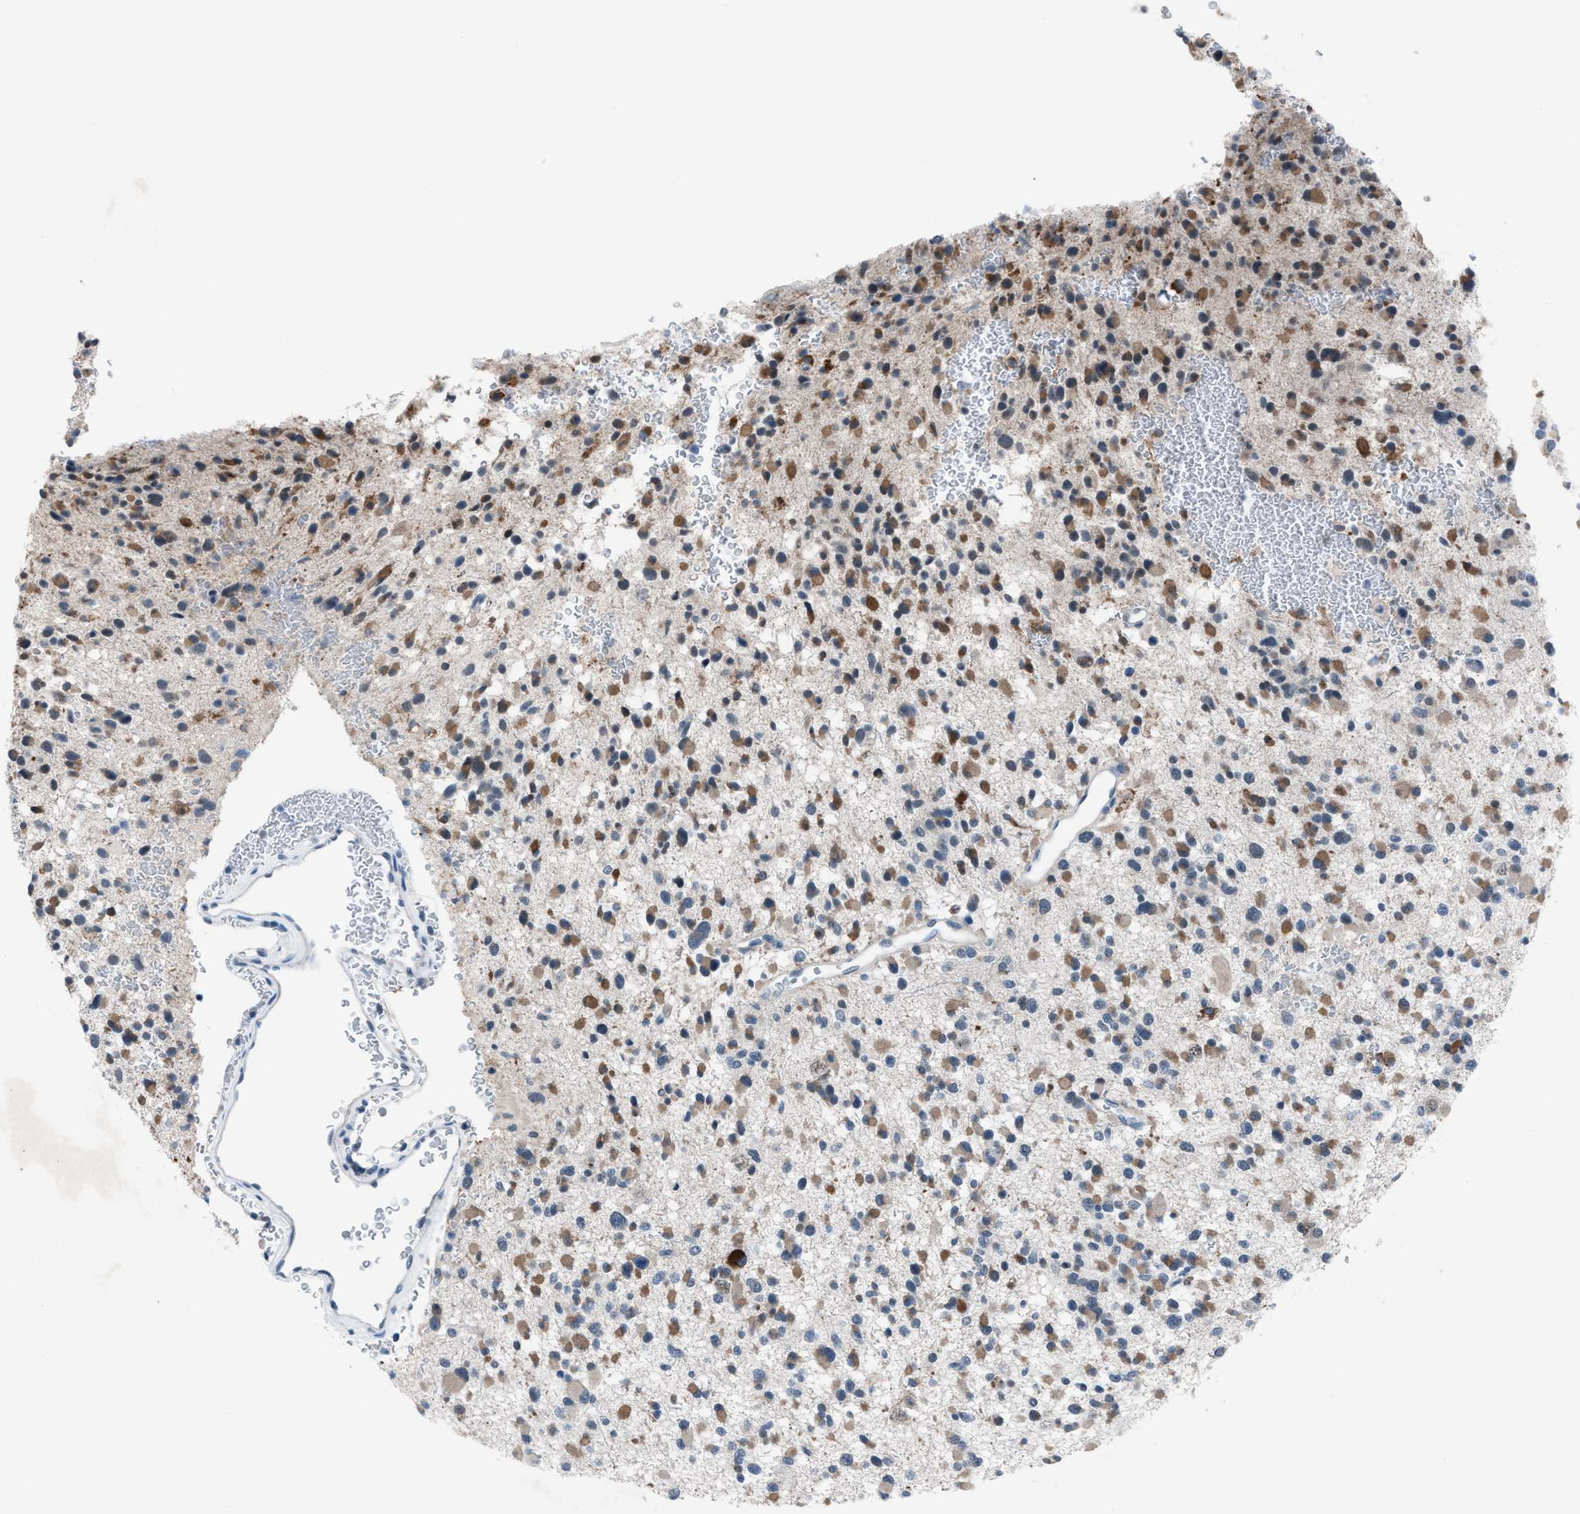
{"staining": {"intensity": "moderate", "quantity": ">75%", "location": "cytoplasmic/membranous"}, "tissue": "glioma", "cell_type": "Tumor cells", "image_type": "cancer", "snomed": [{"axis": "morphology", "description": "Glioma, malignant, Low grade"}, {"axis": "topography", "description": "Brain"}], "caption": "IHC of malignant glioma (low-grade) displays medium levels of moderate cytoplasmic/membranous staining in approximately >75% of tumor cells. (brown staining indicates protein expression, while blue staining denotes nuclei).", "gene": "ANAPC11", "patient": {"sex": "female", "age": 22}}